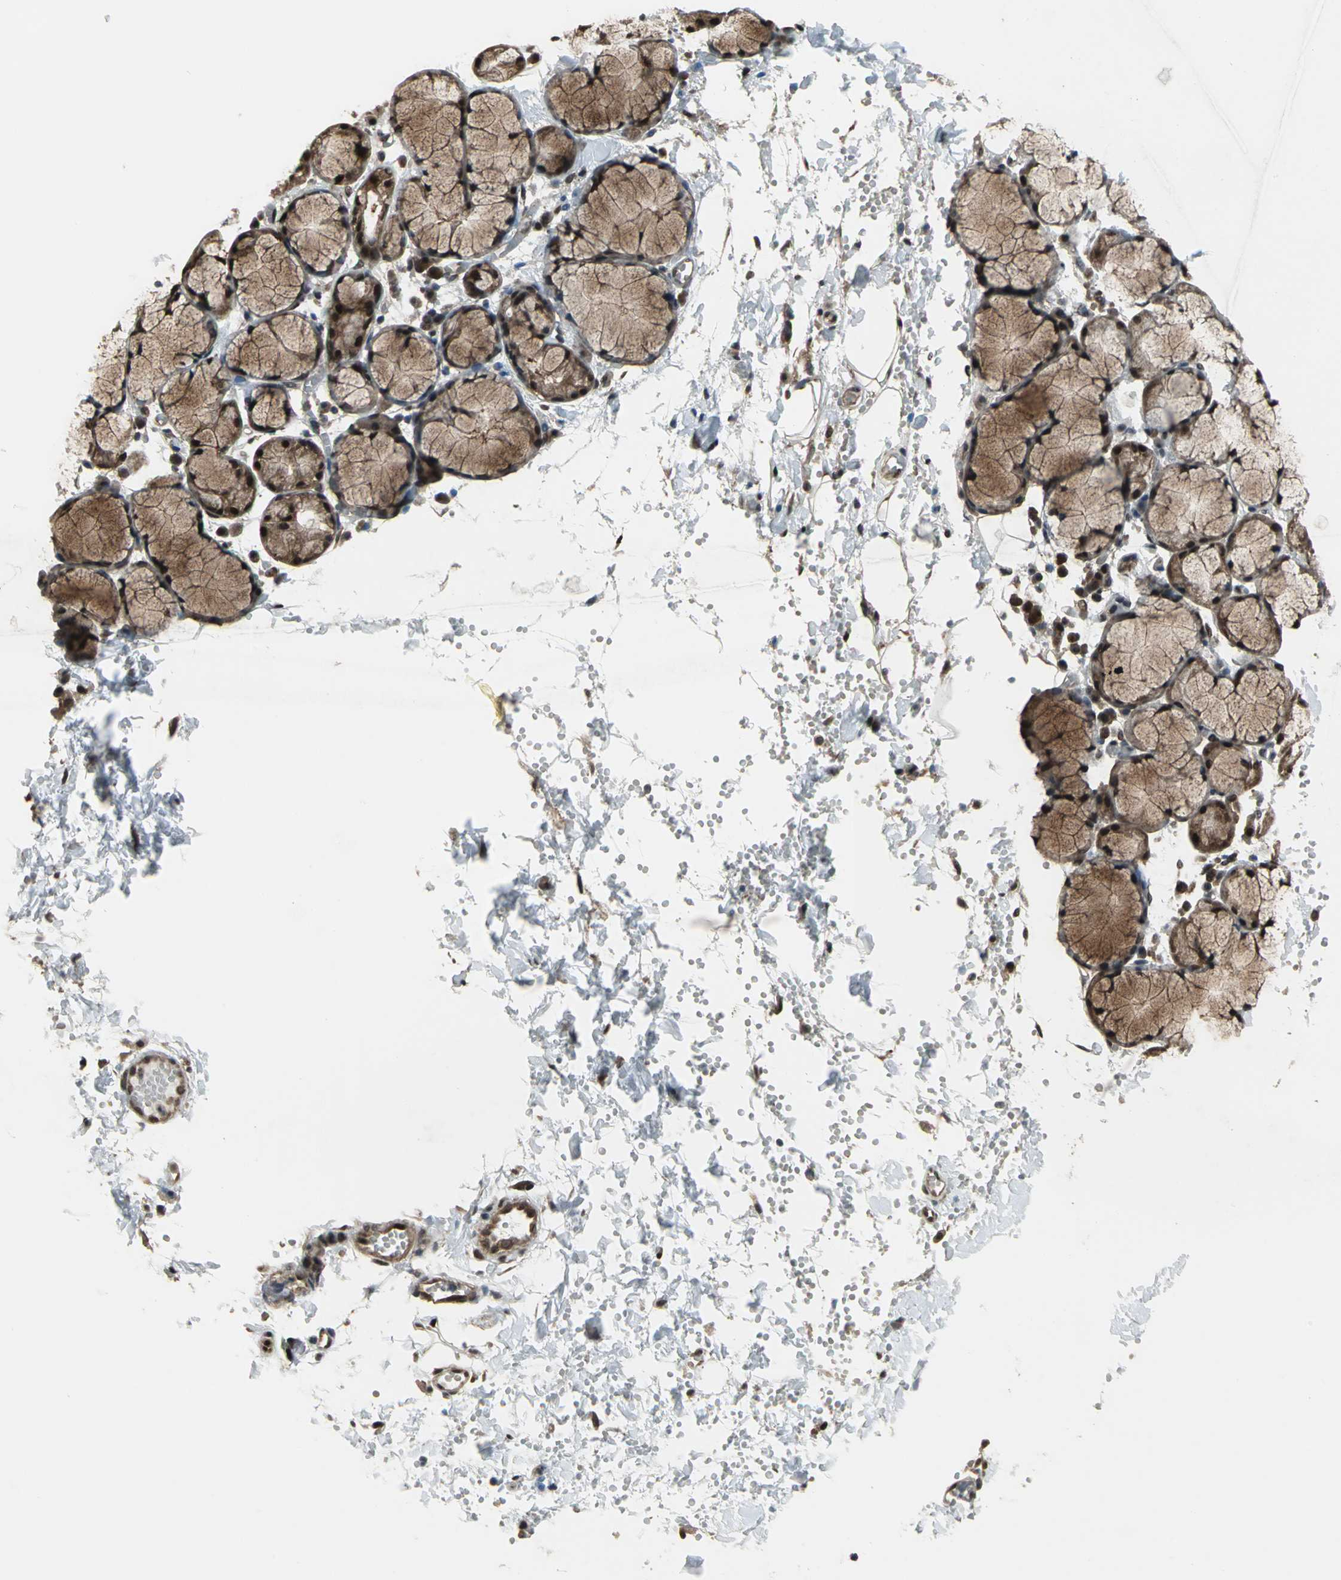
{"staining": {"intensity": "strong", "quantity": ">75%", "location": "cytoplasmic/membranous,nuclear"}, "tissue": "salivary gland", "cell_type": "Glandular cells", "image_type": "normal", "snomed": [{"axis": "morphology", "description": "Normal tissue, NOS"}, {"axis": "topography", "description": "Skeletal muscle"}, {"axis": "topography", "description": "Oral tissue"}, {"axis": "topography", "description": "Salivary gland"}, {"axis": "topography", "description": "Peripheral nerve tissue"}], "caption": "Salivary gland stained with DAB (3,3'-diaminobenzidine) immunohistochemistry reveals high levels of strong cytoplasmic/membranous,nuclear staining in approximately >75% of glandular cells. Immunohistochemistry (ihc) stains the protein of interest in brown and the nuclei are stained blue.", "gene": "COPS5", "patient": {"sex": "male", "age": 54}}